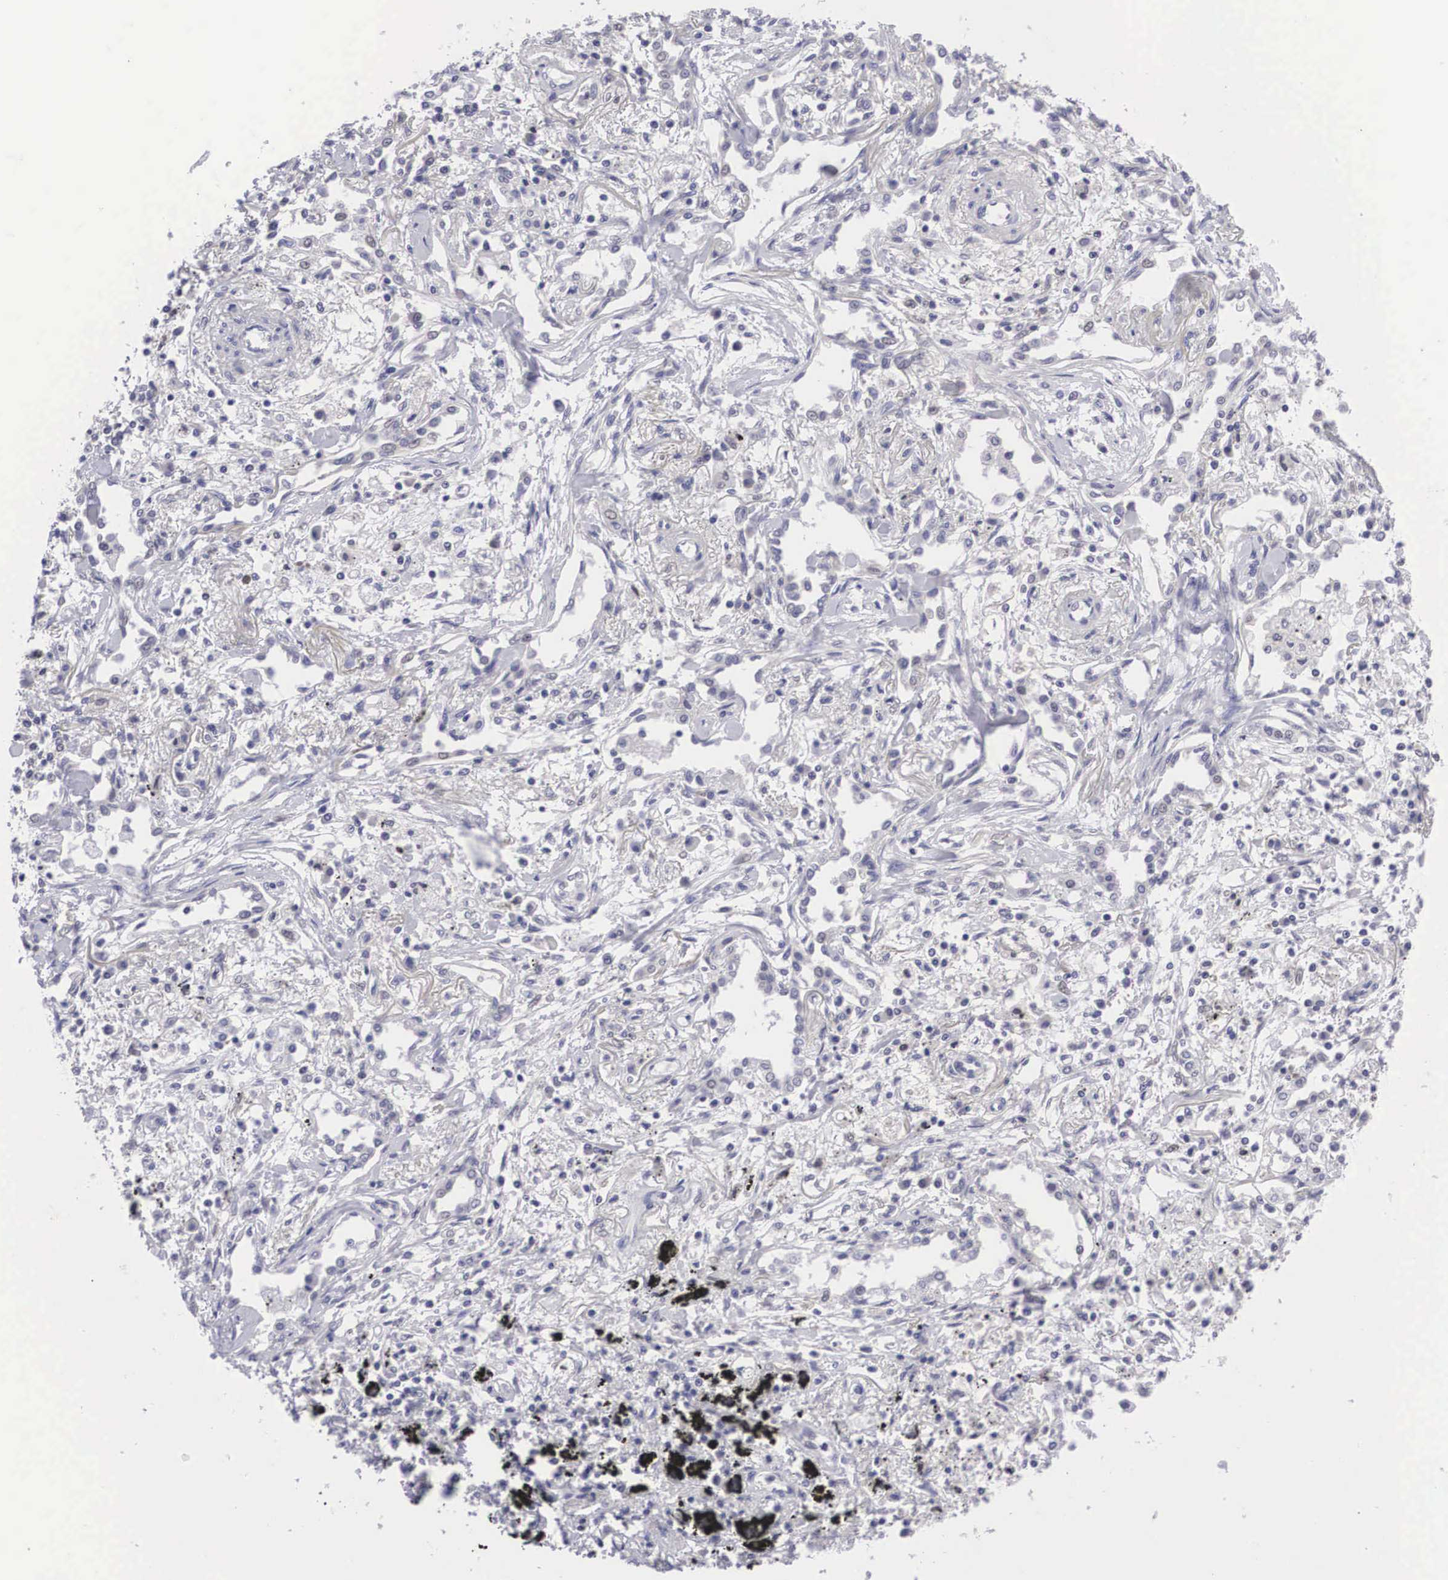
{"staining": {"intensity": "negative", "quantity": "none", "location": "none"}, "tissue": "lung cancer", "cell_type": "Tumor cells", "image_type": "cancer", "snomed": [{"axis": "morphology", "description": "Adenocarcinoma, NOS"}, {"axis": "topography", "description": "Lung"}], "caption": "Immunohistochemistry (IHC) micrograph of neoplastic tissue: human lung cancer stained with DAB shows no significant protein expression in tumor cells. (Immunohistochemistry, brightfield microscopy, high magnification).", "gene": "GRIPAP1", "patient": {"sex": "male", "age": 60}}